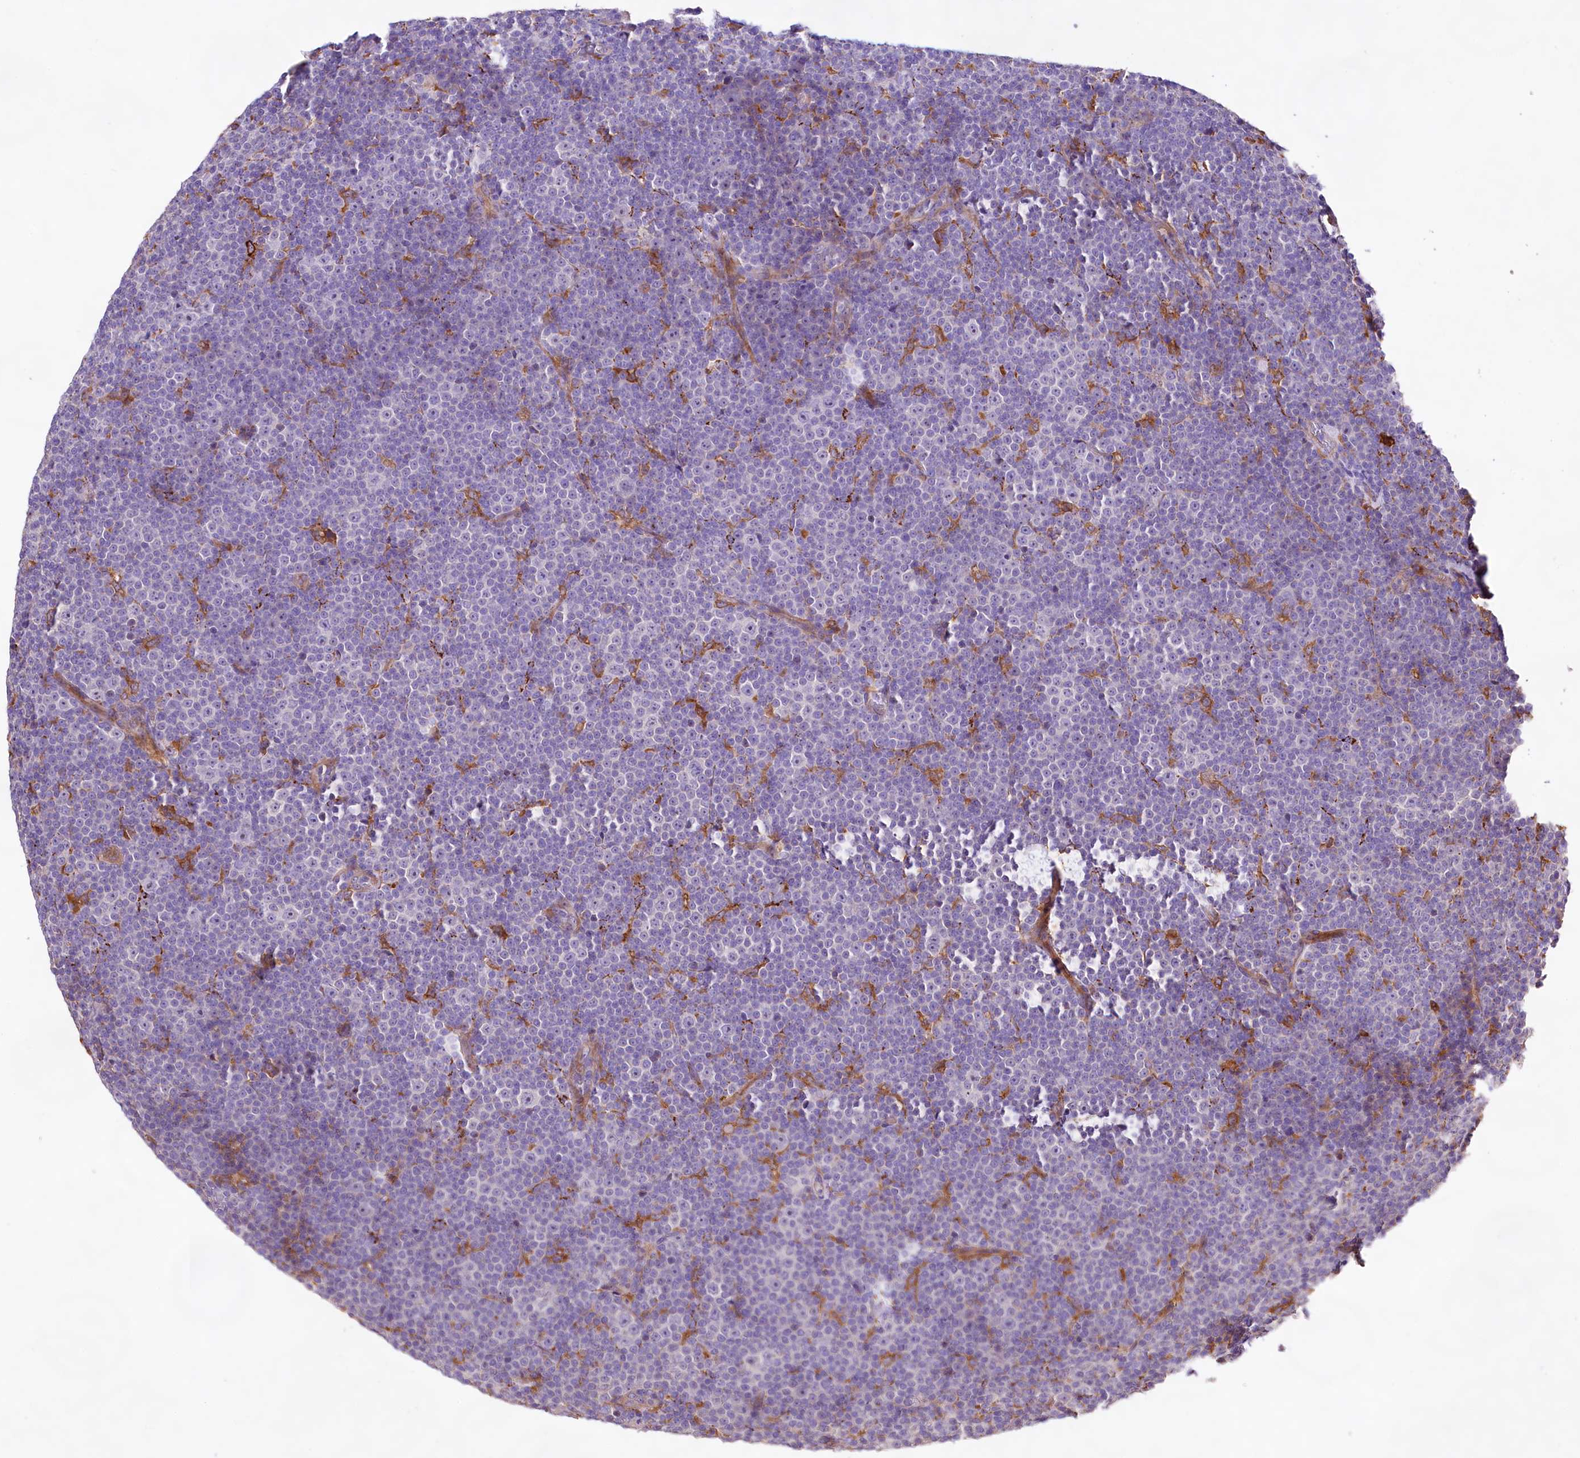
{"staining": {"intensity": "negative", "quantity": "none", "location": "none"}, "tissue": "lymphoma", "cell_type": "Tumor cells", "image_type": "cancer", "snomed": [{"axis": "morphology", "description": "Malignant lymphoma, non-Hodgkin's type, Low grade"}, {"axis": "topography", "description": "Lymph node"}], "caption": "Immunohistochemistry (IHC) image of neoplastic tissue: lymphoma stained with DAB exhibits no significant protein staining in tumor cells.", "gene": "DMXL2", "patient": {"sex": "female", "age": 67}}